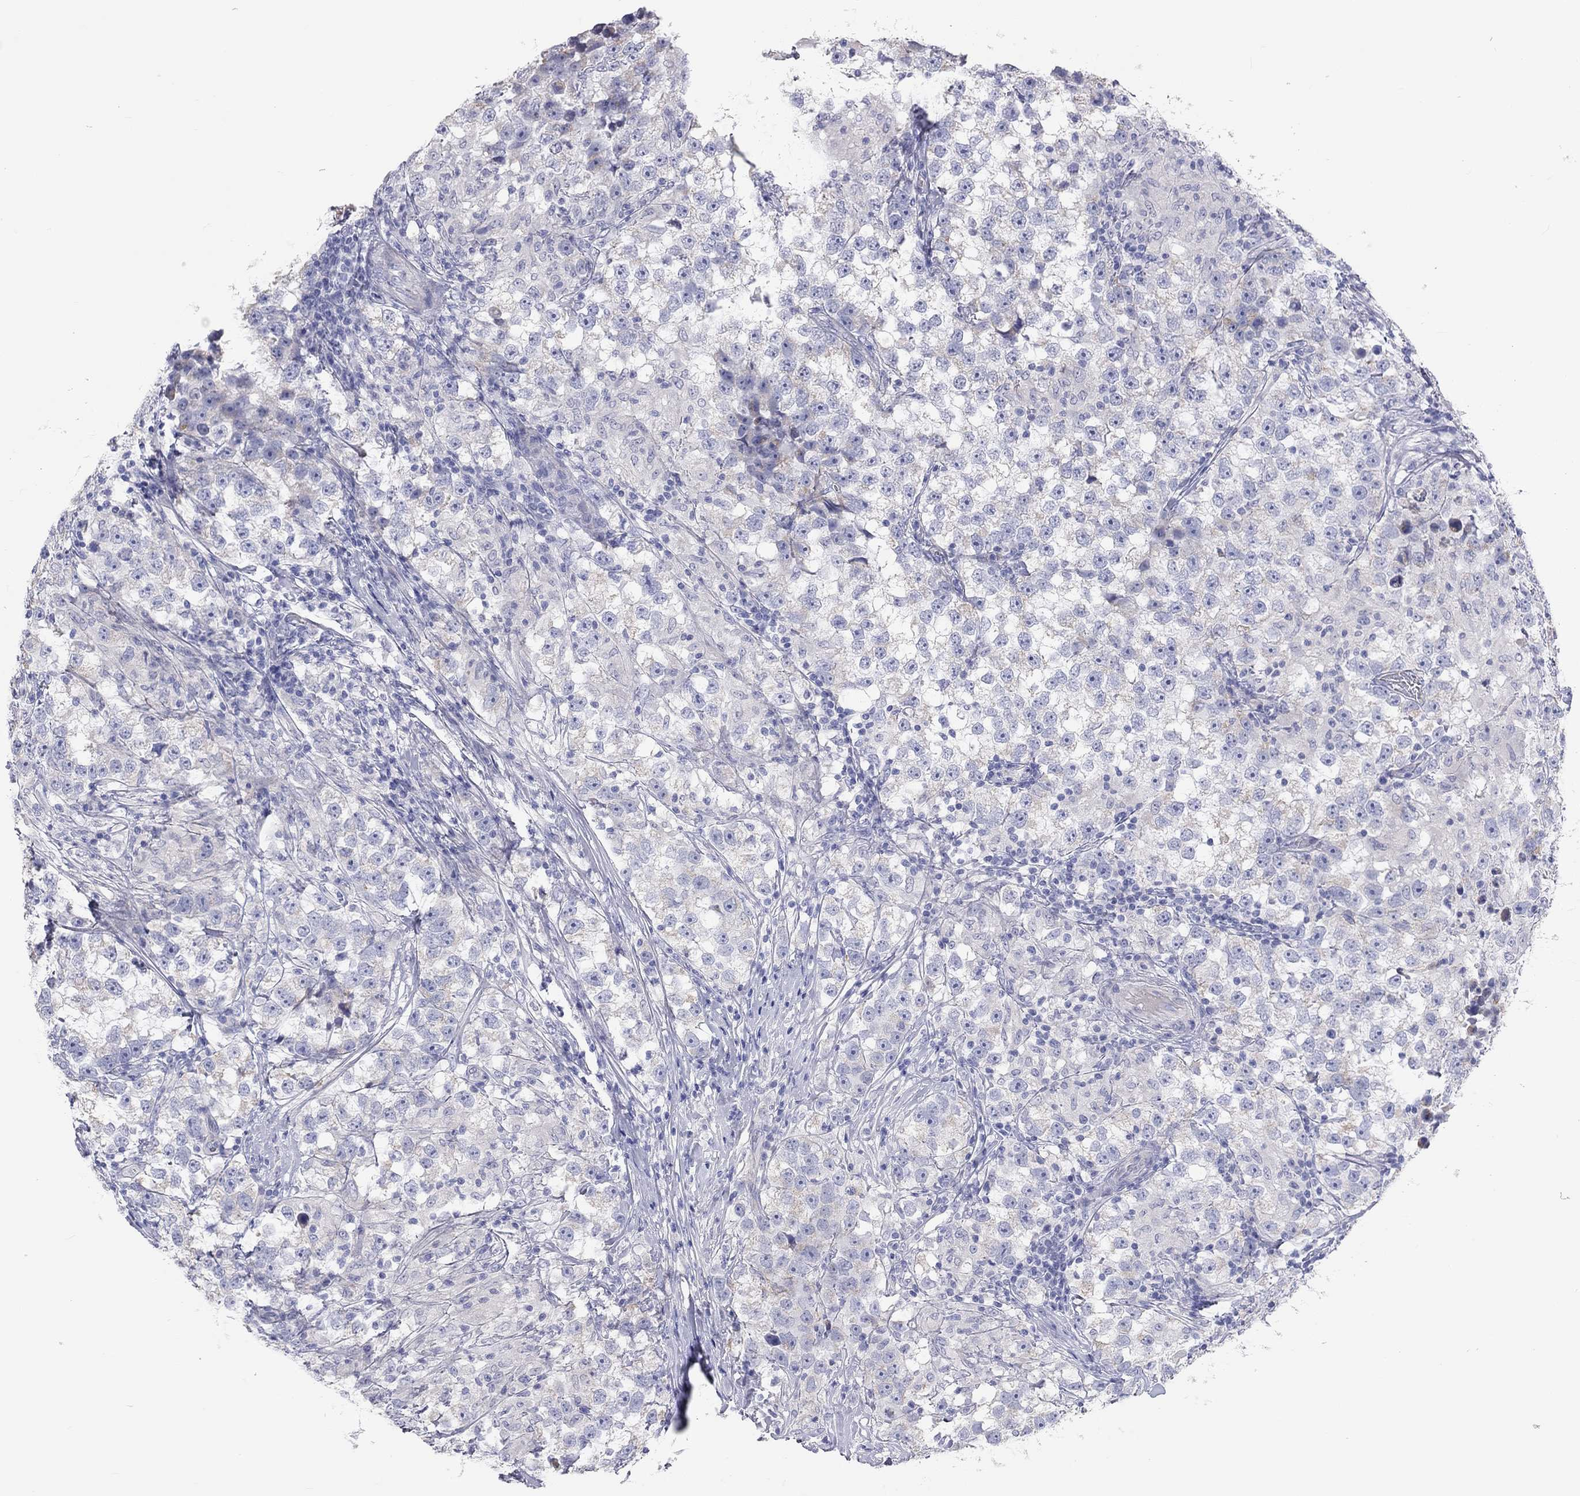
{"staining": {"intensity": "negative", "quantity": "none", "location": "none"}, "tissue": "testis cancer", "cell_type": "Tumor cells", "image_type": "cancer", "snomed": [{"axis": "morphology", "description": "Seminoma, NOS"}, {"axis": "topography", "description": "Testis"}], "caption": "Immunohistochemistry micrograph of neoplastic tissue: human testis seminoma stained with DAB (3,3'-diaminobenzidine) exhibits no significant protein staining in tumor cells. (DAB (3,3'-diaminobenzidine) immunohistochemistry visualized using brightfield microscopy, high magnification).", "gene": "ST7L", "patient": {"sex": "male", "age": 46}}